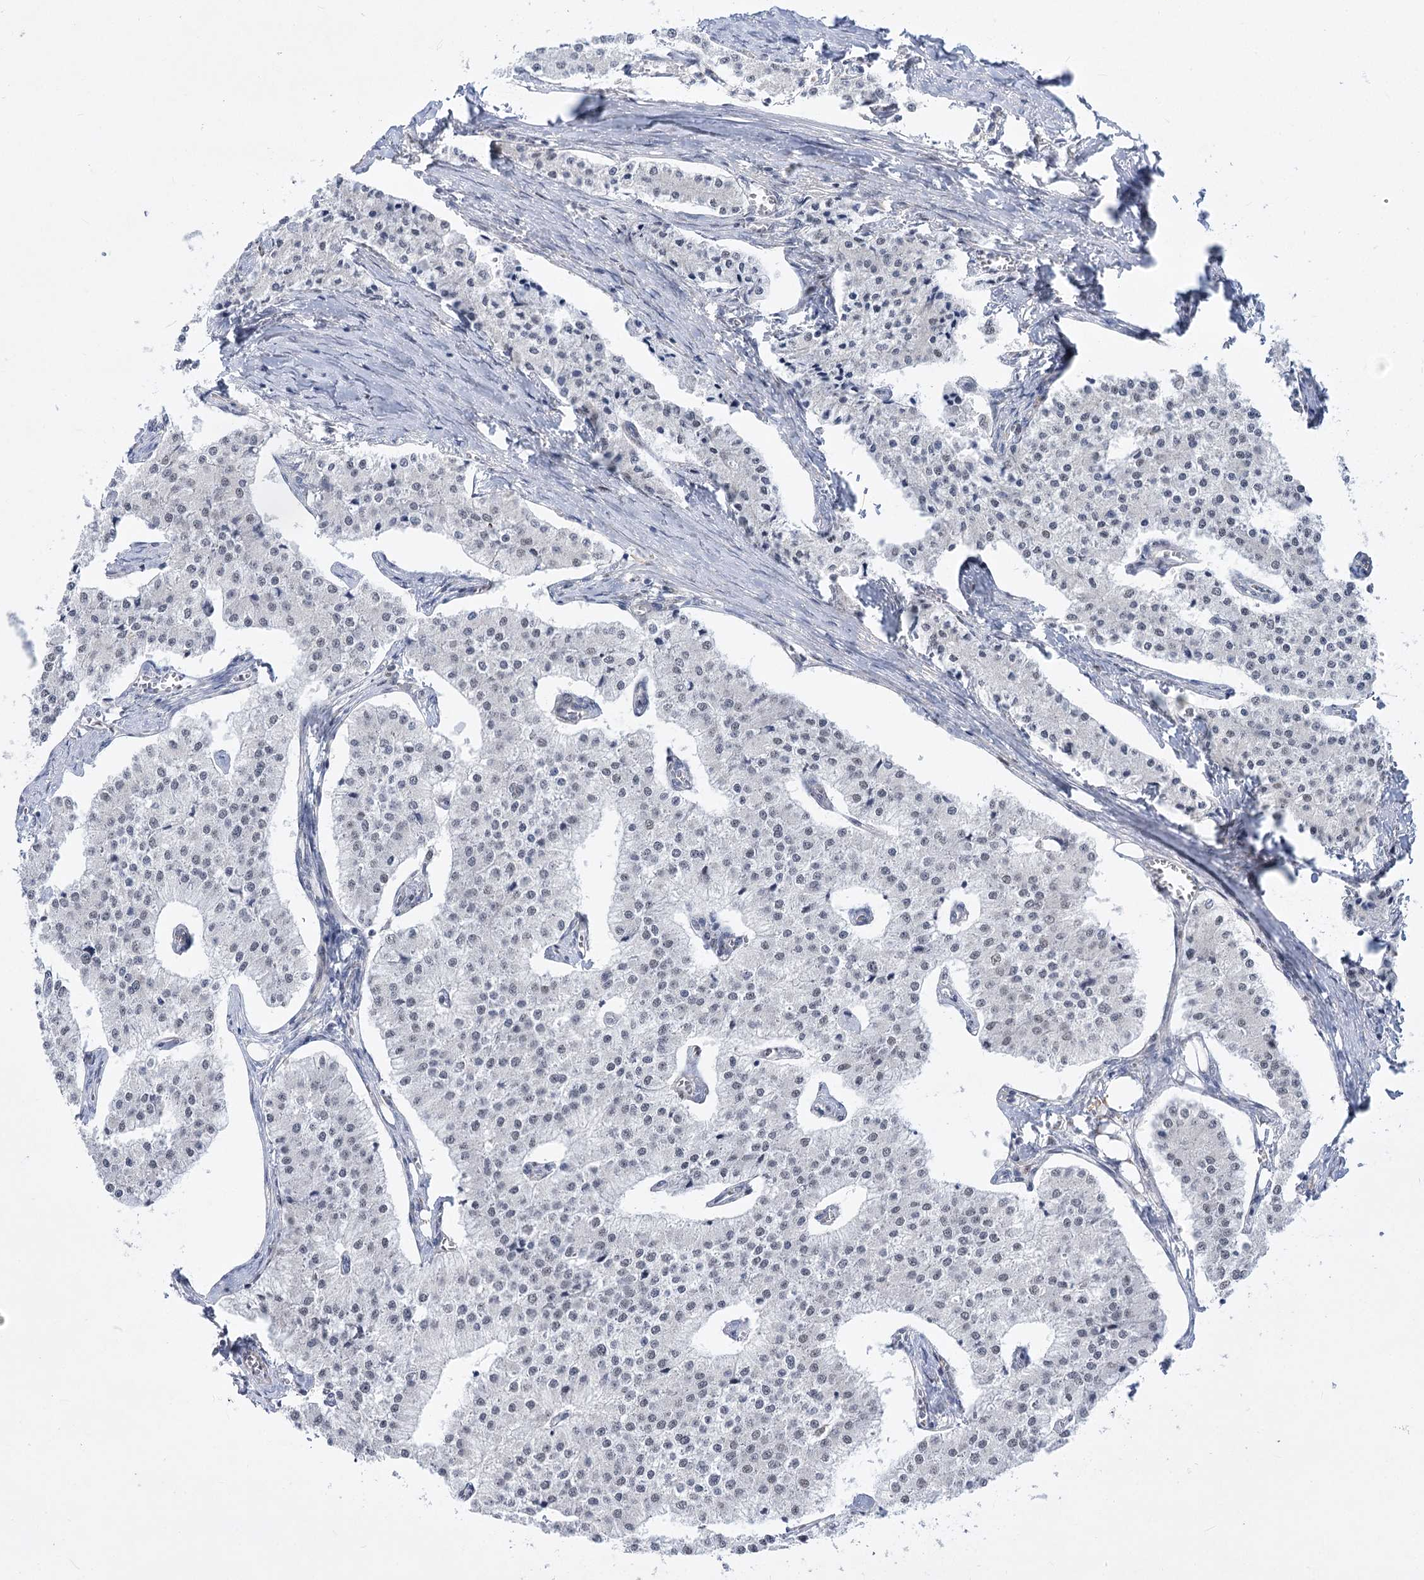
{"staining": {"intensity": "weak", "quantity": "25%-75%", "location": "nuclear"}, "tissue": "carcinoid", "cell_type": "Tumor cells", "image_type": "cancer", "snomed": [{"axis": "morphology", "description": "Carcinoid, malignant, NOS"}, {"axis": "topography", "description": "Colon"}], "caption": "Carcinoid (malignant) stained for a protein (brown) demonstrates weak nuclear positive expression in approximately 25%-75% of tumor cells.", "gene": "ARSI", "patient": {"sex": "female", "age": 52}}